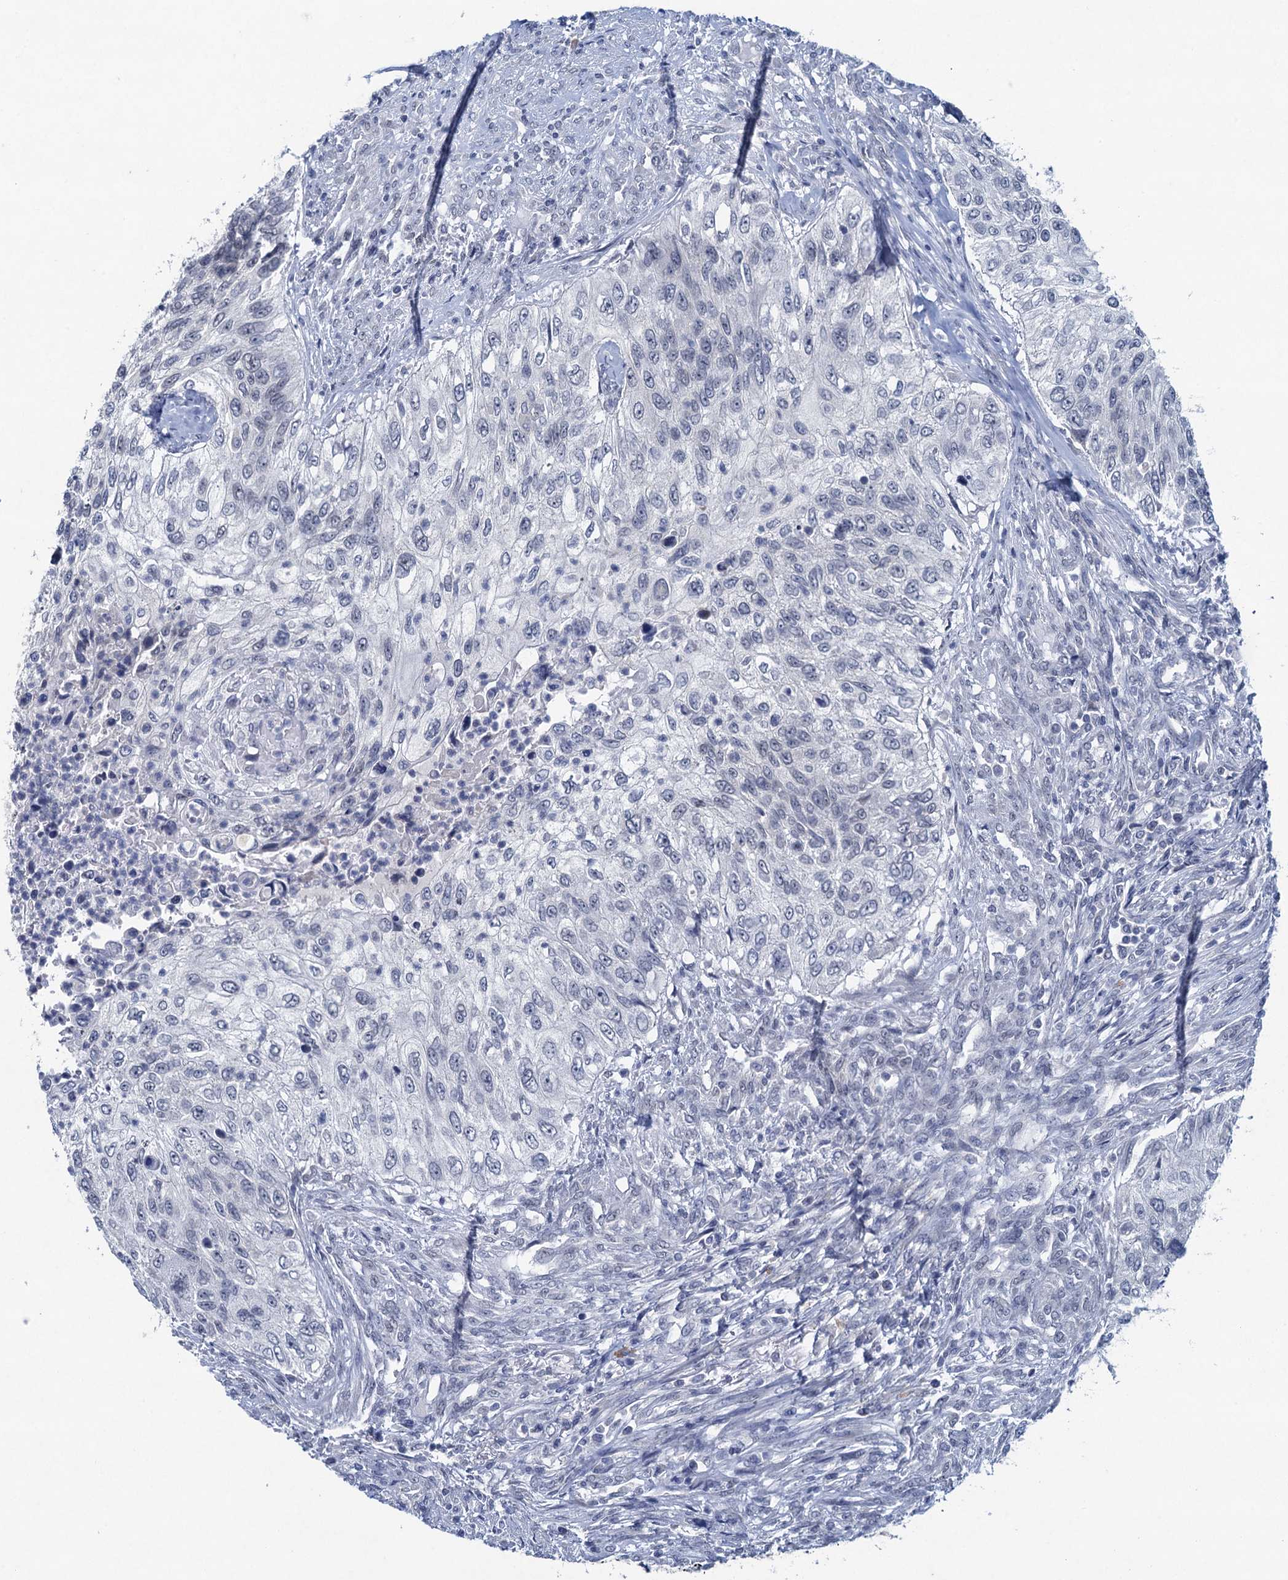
{"staining": {"intensity": "negative", "quantity": "none", "location": "none"}, "tissue": "urothelial cancer", "cell_type": "Tumor cells", "image_type": "cancer", "snomed": [{"axis": "morphology", "description": "Urothelial carcinoma, High grade"}, {"axis": "topography", "description": "Urinary bladder"}], "caption": "IHC of urothelial cancer demonstrates no expression in tumor cells. Brightfield microscopy of immunohistochemistry (IHC) stained with DAB (3,3'-diaminobenzidine) (brown) and hematoxylin (blue), captured at high magnification.", "gene": "HAPSTR1", "patient": {"sex": "female", "age": 60}}